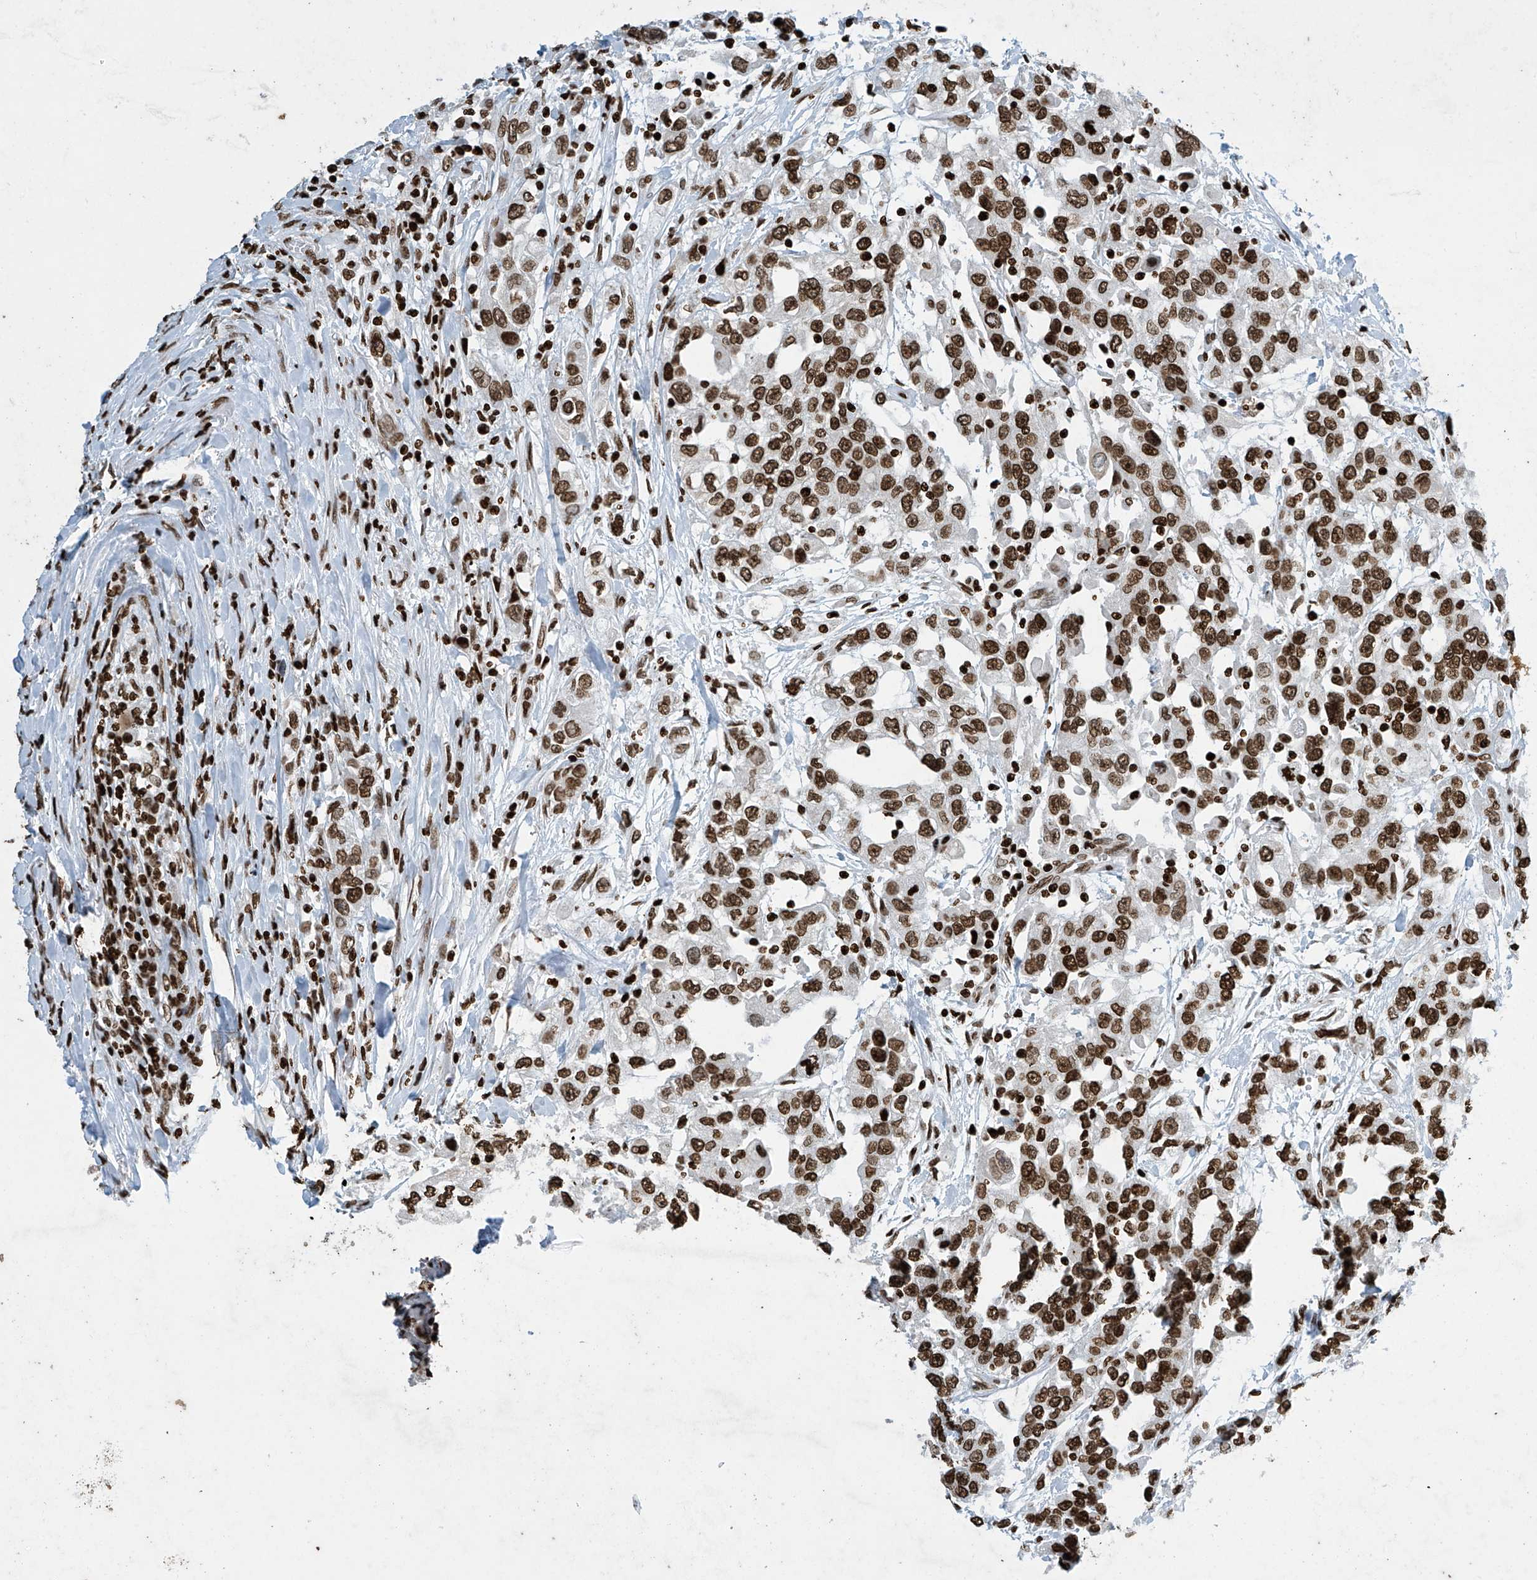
{"staining": {"intensity": "strong", "quantity": ">75%", "location": "nuclear"}, "tissue": "urothelial cancer", "cell_type": "Tumor cells", "image_type": "cancer", "snomed": [{"axis": "morphology", "description": "Urothelial carcinoma, High grade"}, {"axis": "topography", "description": "Urinary bladder"}], "caption": "High-power microscopy captured an immunohistochemistry micrograph of urothelial cancer, revealing strong nuclear positivity in approximately >75% of tumor cells.", "gene": "H4C16", "patient": {"sex": "female", "age": 80}}